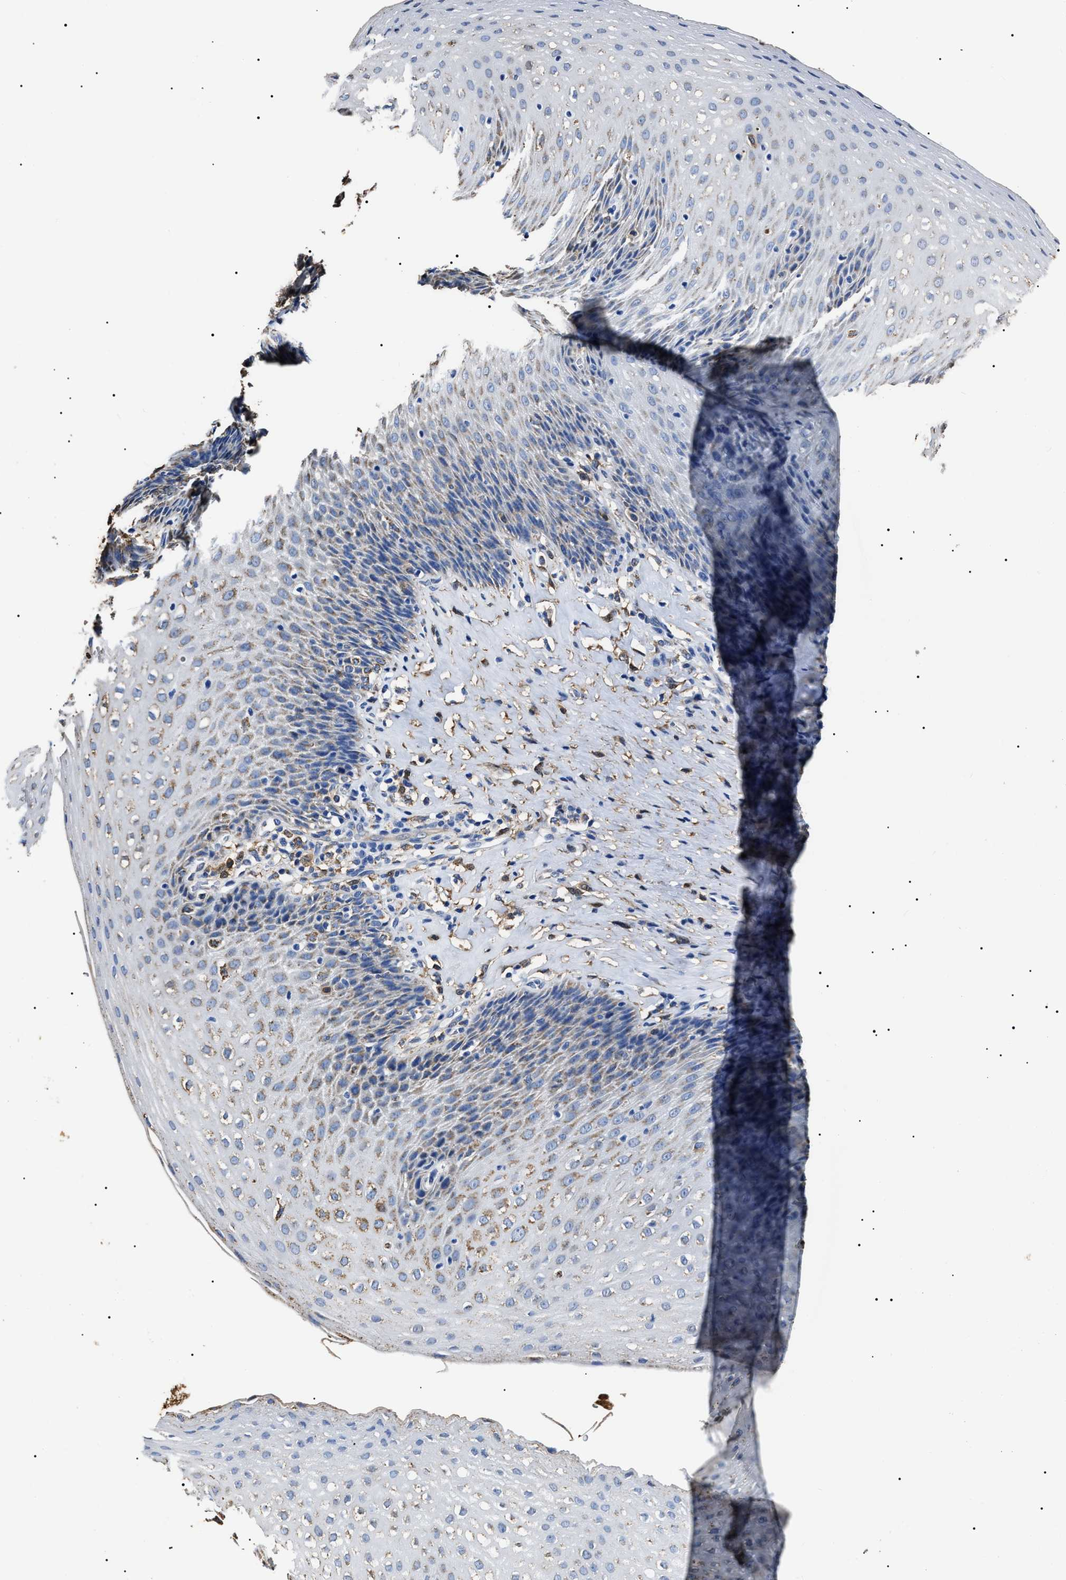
{"staining": {"intensity": "weak", "quantity": "<25%", "location": "cytoplasmic/membranous"}, "tissue": "esophagus", "cell_type": "Squamous epithelial cells", "image_type": "normal", "snomed": [{"axis": "morphology", "description": "Normal tissue, NOS"}, {"axis": "topography", "description": "Esophagus"}], "caption": "The image displays no significant staining in squamous epithelial cells of esophagus. (Stains: DAB (3,3'-diaminobenzidine) IHC with hematoxylin counter stain, Microscopy: brightfield microscopy at high magnification).", "gene": "ALDH1A1", "patient": {"sex": "female", "age": 61}}